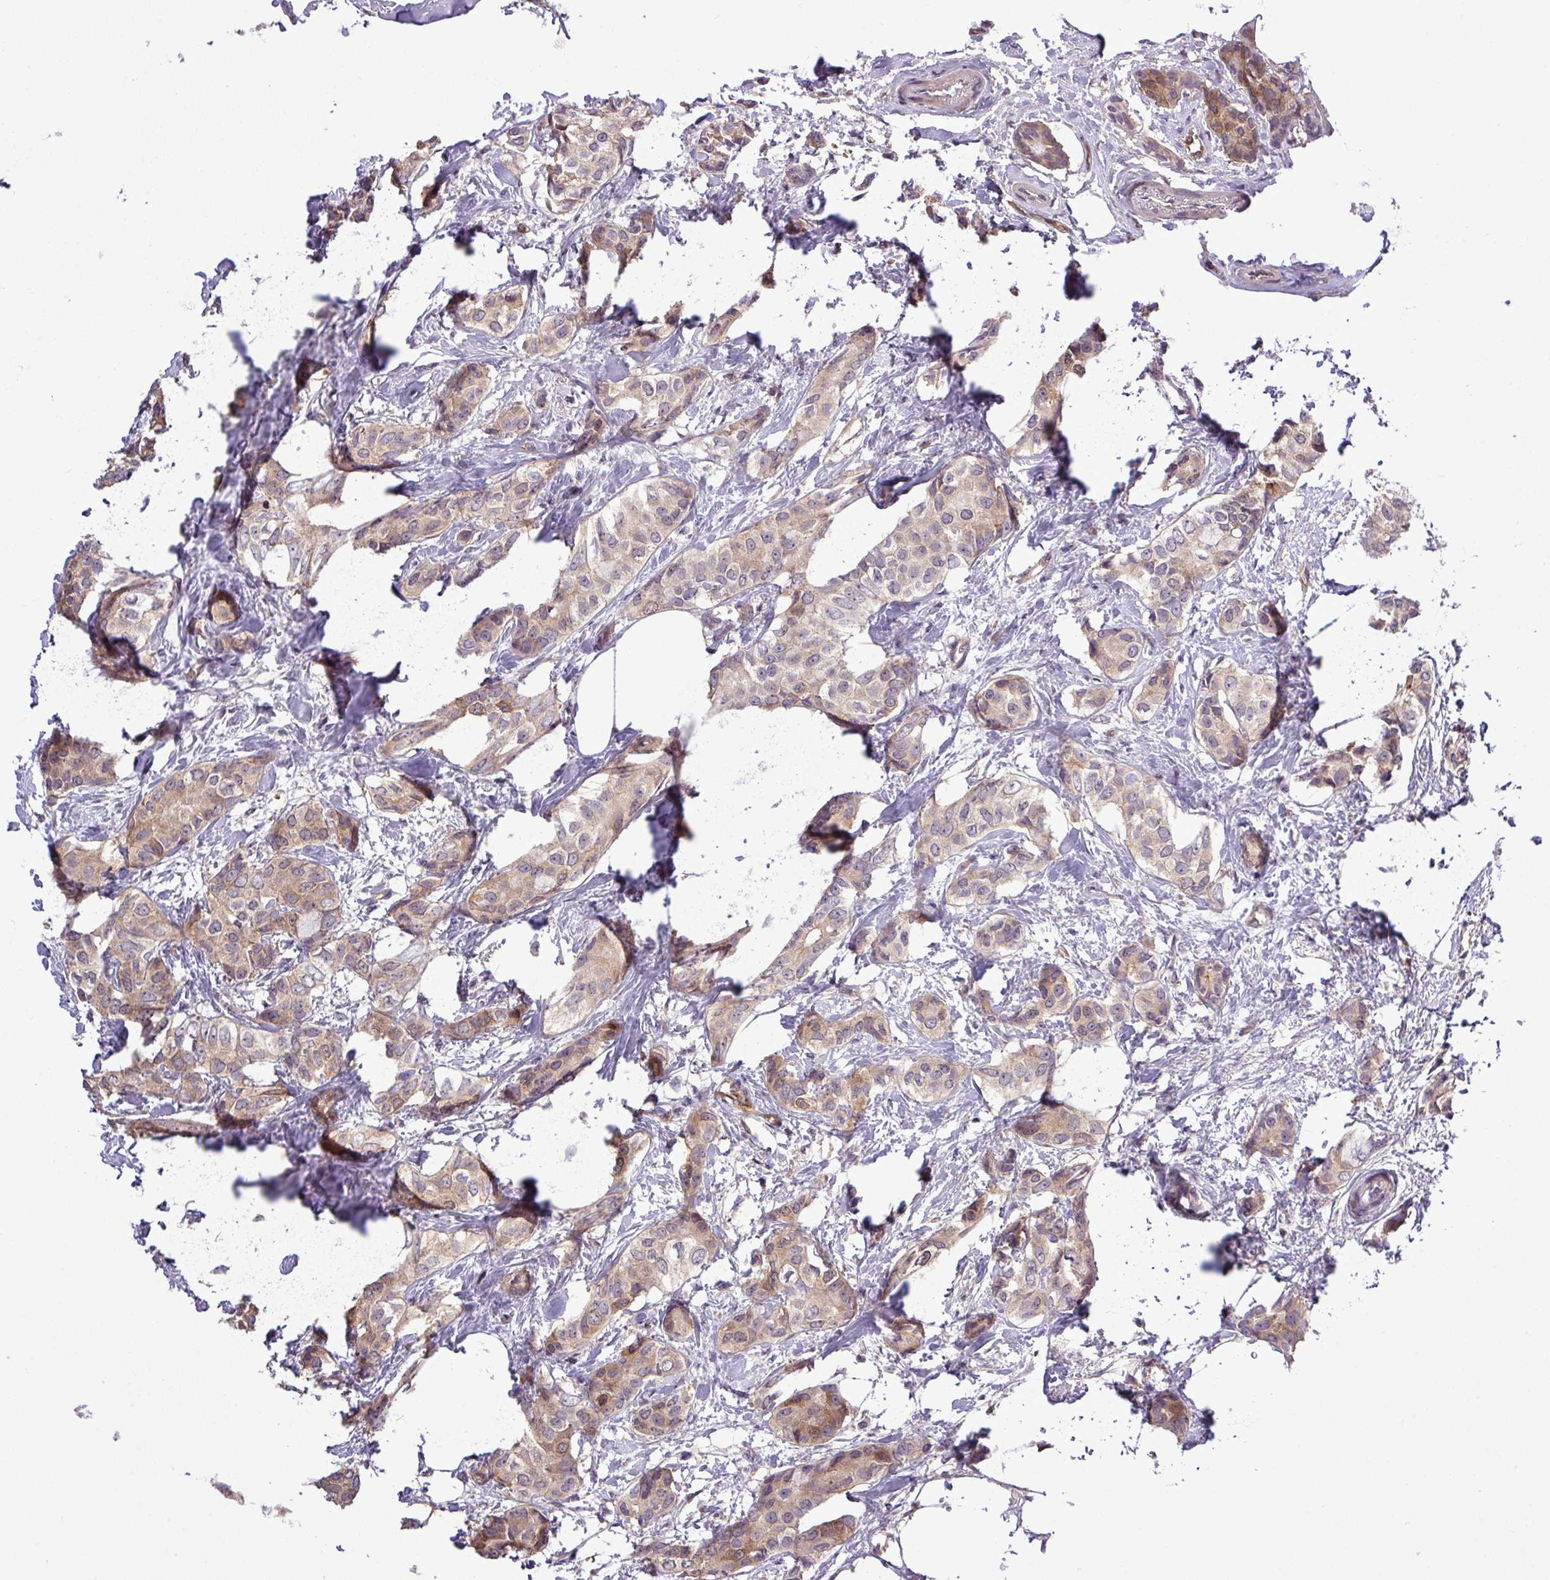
{"staining": {"intensity": "weak", "quantity": ">75%", "location": "cytoplasmic/membranous"}, "tissue": "breast cancer", "cell_type": "Tumor cells", "image_type": "cancer", "snomed": [{"axis": "morphology", "description": "Duct carcinoma"}, {"axis": "topography", "description": "Breast"}], "caption": "Immunohistochemistry (IHC) of human intraductal carcinoma (breast) shows low levels of weak cytoplasmic/membranous expression in approximately >75% of tumor cells.", "gene": "CARHSP1", "patient": {"sex": "female", "age": 73}}